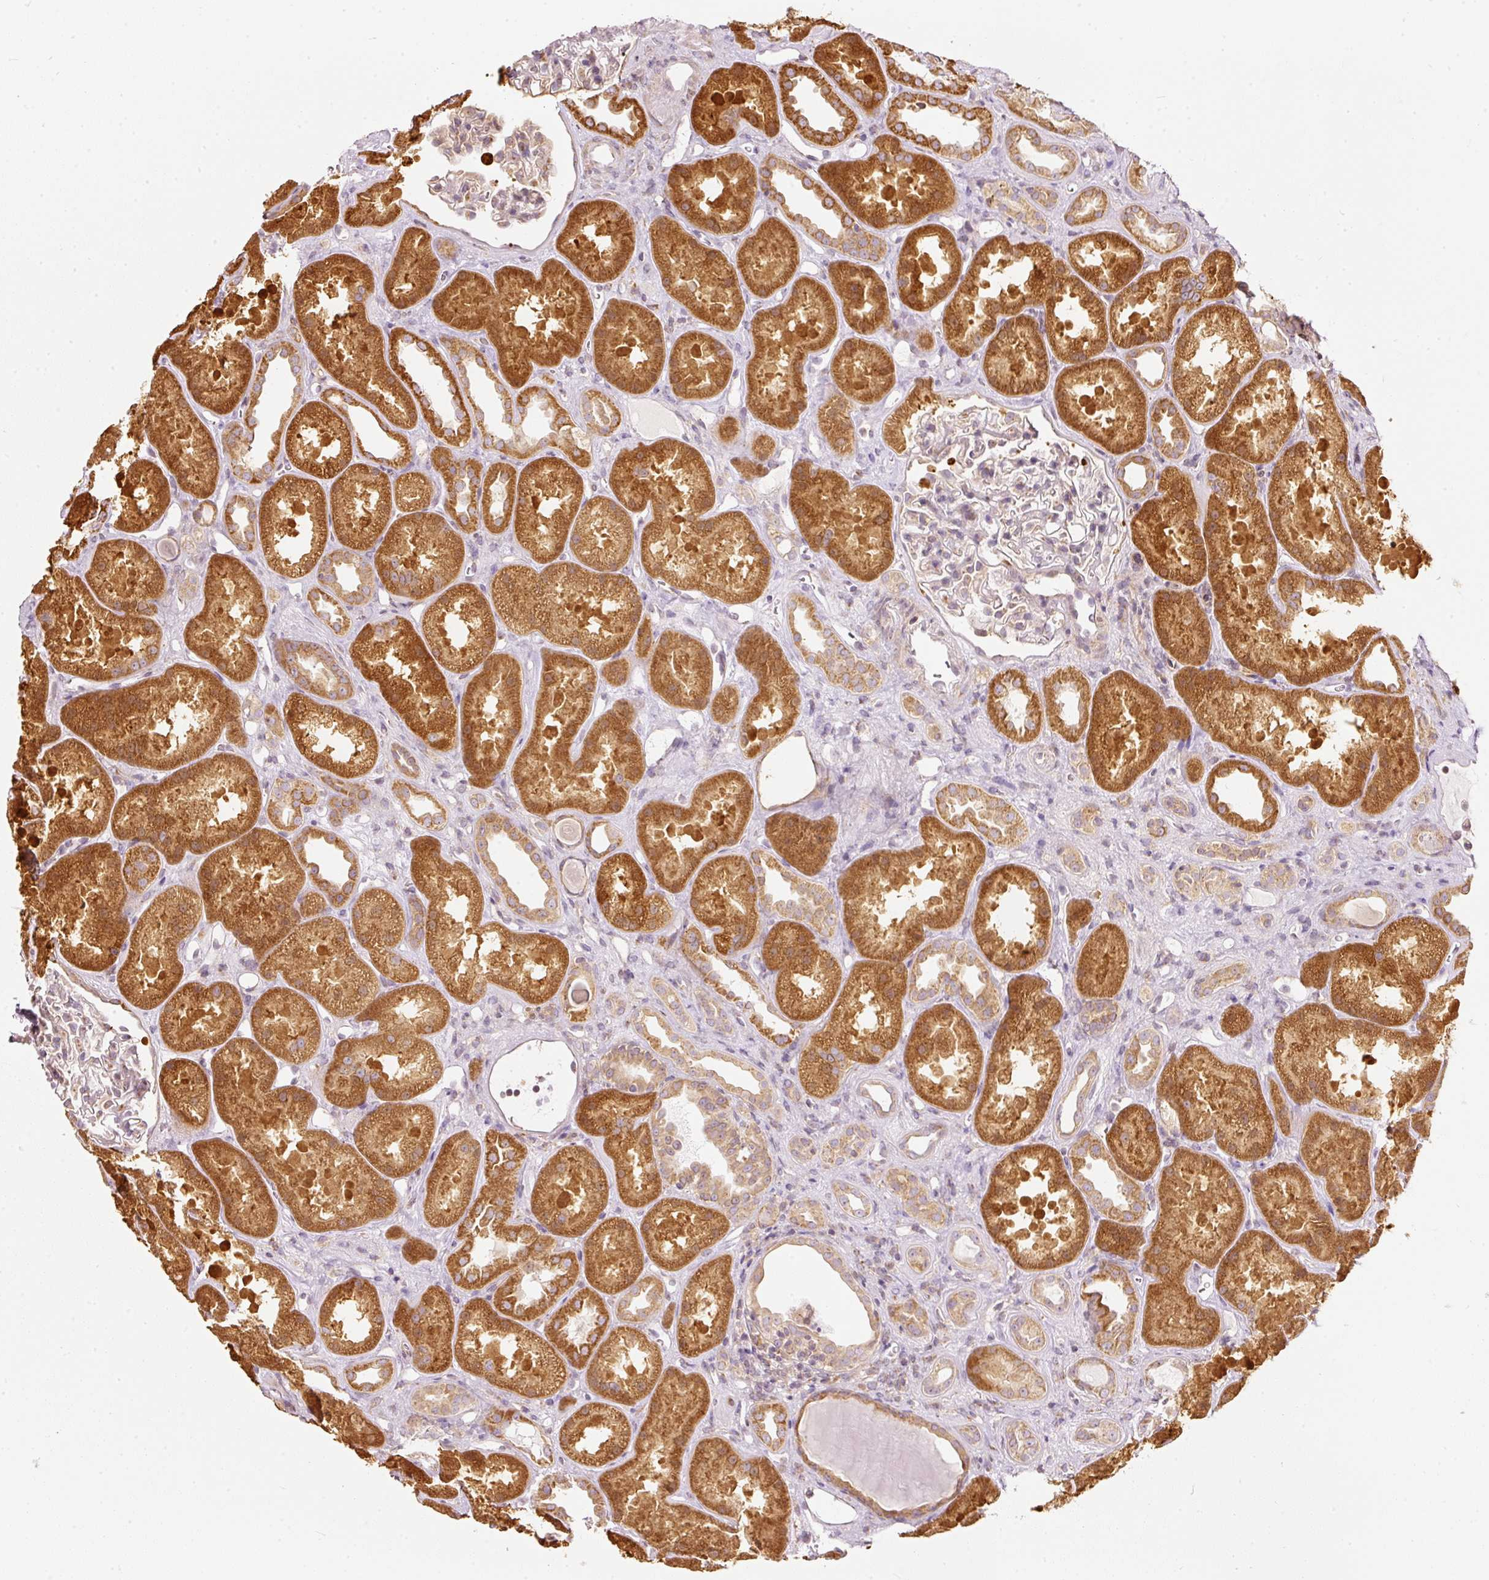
{"staining": {"intensity": "weak", "quantity": "<25%", "location": "cytoplasmic/membranous"}, "tissue": "kidney", "cell_type": "Cells in glomeruli", "image_type": "normal", "snomed": [{"axis": "morphology", "description": "Normal tissue, NOS"}, {"axis": "topography", "description": "Kidney"}], "caption": "Immunohistochemistry (IHC) photomicrograph of normal kidney: kidney stained with DAB (3,3'-diaminobenzidine) reveals no significant protein expression in cells in glomeruli. (DAB immunohistochemistry (IHC) visualized using brightfield microscopy, high magnification).", "gene": "SNAPC5", "patient": {"sex": "male", "age": 61}}